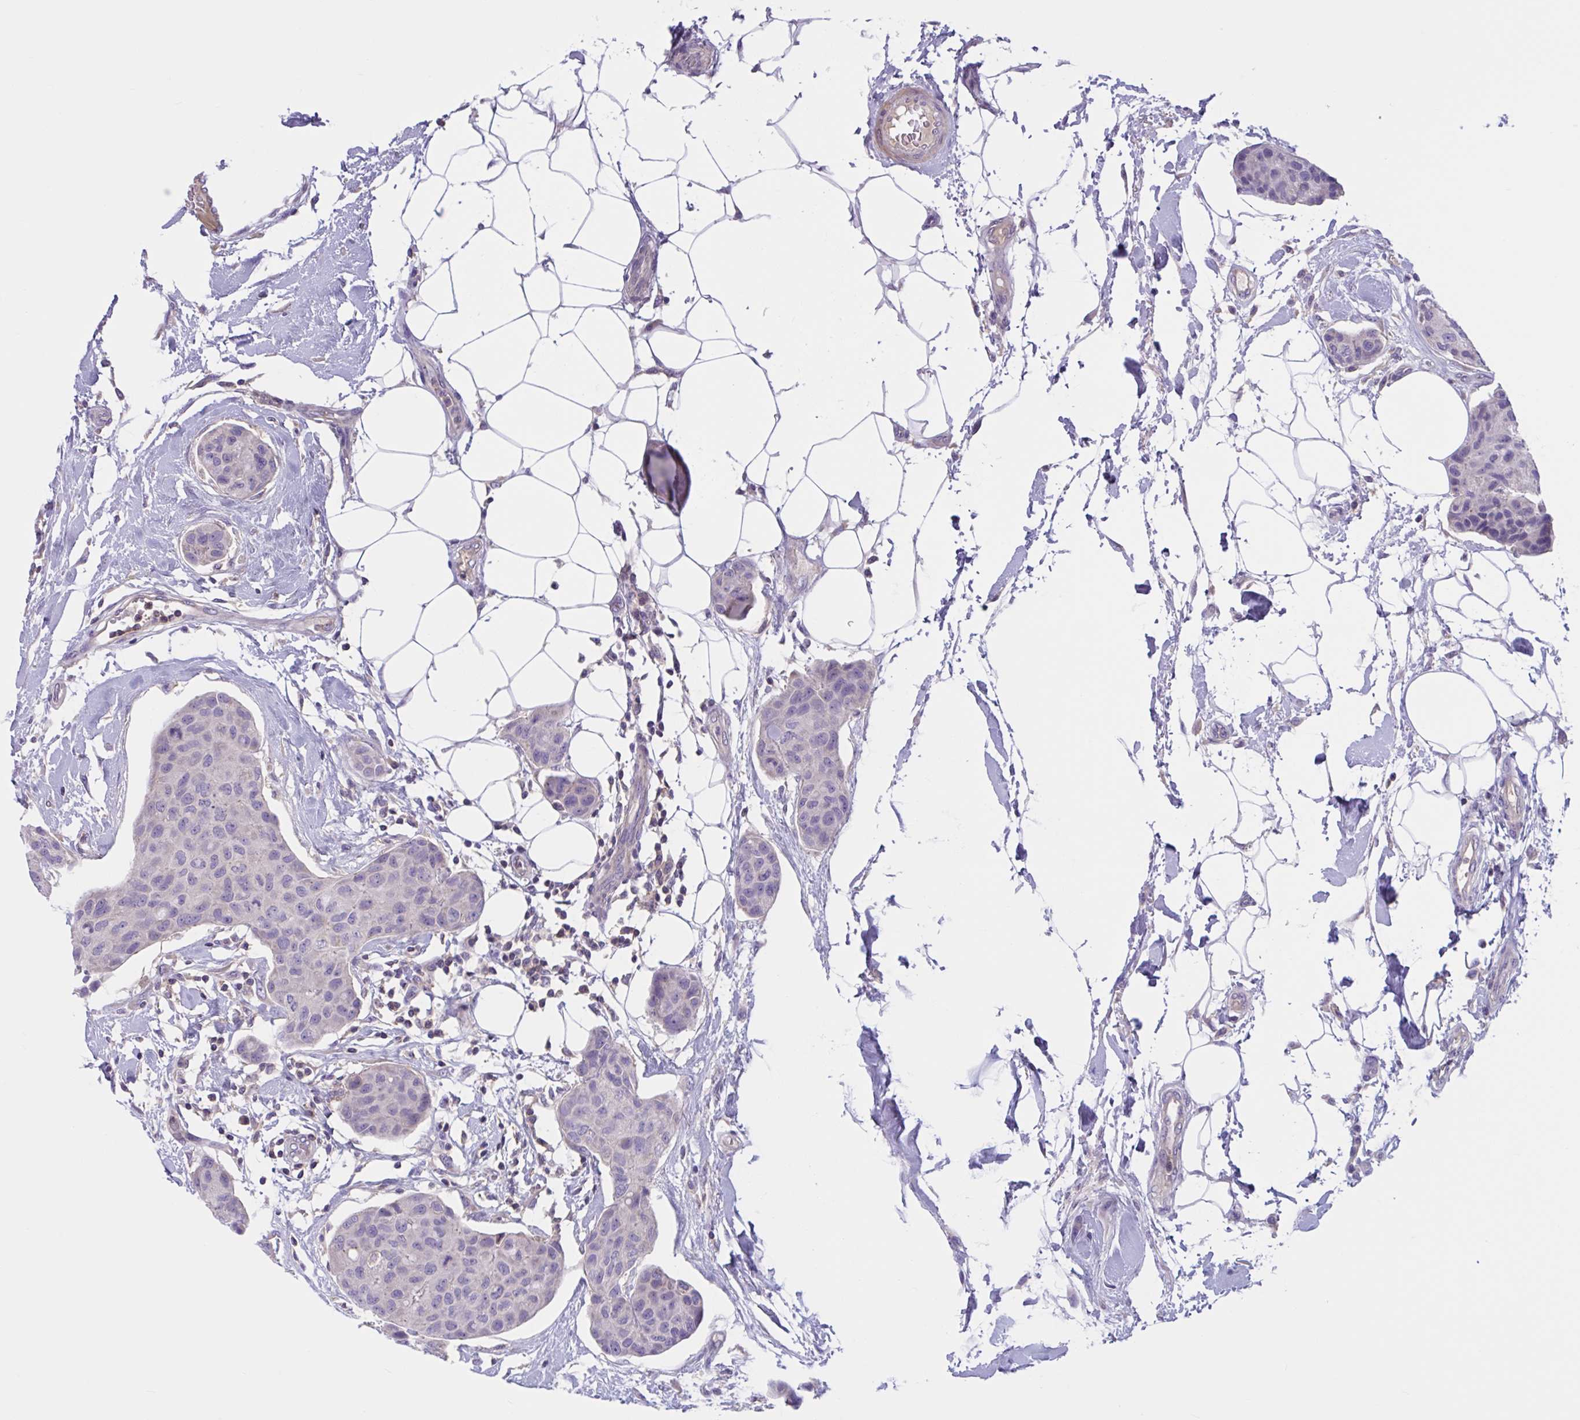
{"staining": {"intensity": "negative", "quantity": "none", "location": "none"}, "tissue": "breast cancer", "cell_type": "Tumor cells", "image_type": "cancer", "snomed": [{"axis": "morphology", "description": "Duct carcinoma"}, {"axis": "topography", "description": "Breast"}, {"axis": "topography", "description": "Lymph node"}], "caption": "Tumor cells are negative for protein expression in human breast cancer (infiltrating ductal carcinoma). Nuclei are stained in blue.", "gene": "WNT9B", "patient": {"sex": "female", "age": 80}}